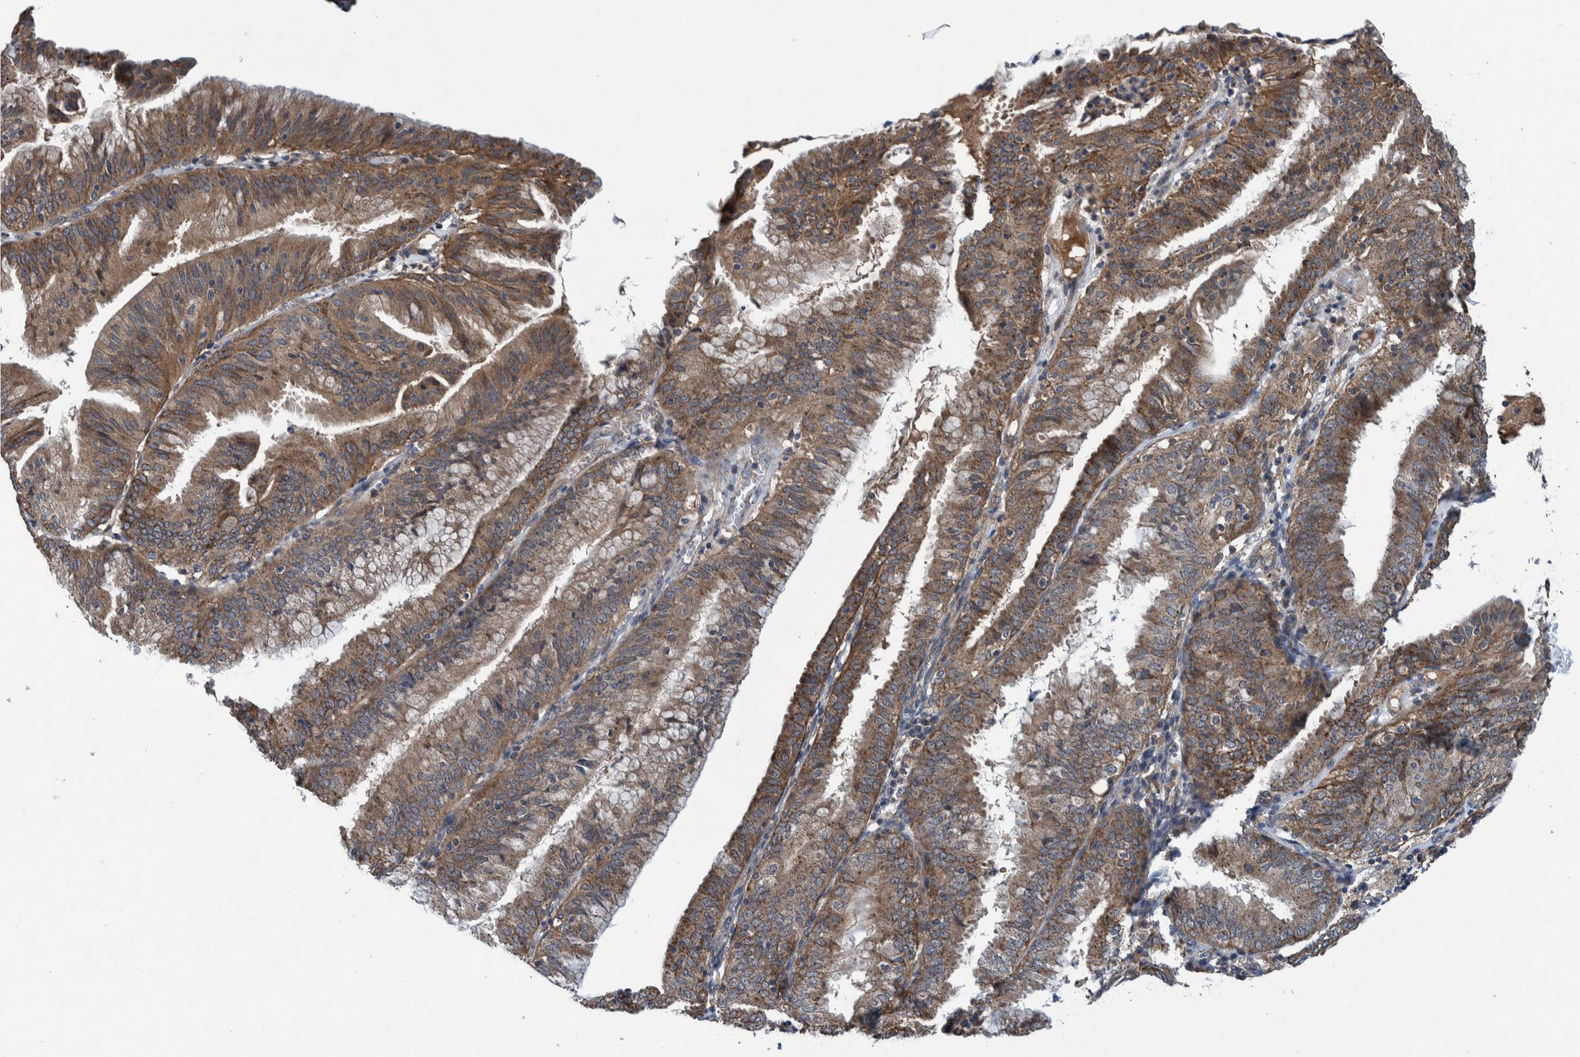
{"staining": {"intensity": "weak", "quantity": "<25%", "location": "cytoplasmic/membranous"}, "tissue": "endometrium", "cell_type": "Cells in endometrial stroma", "image_type": "normal", "snomed": [{"axis": "morphology", "description": "Normal tissue, NOS"}, {"axis": "morphology", "description": "Adenocarcinoma, NOS"}, {"axis": "topography", "description": "Endometrium"}], "caption": "DAB (3,3'-diaminobenzidine) immunohistochemical staining of normal human endometrium reveals no significant positivity in cells in endometrial stroma. (Immunohistochemistry (ihc), brightfield microscopy, high magnification).", "gene": "ITIH3", "patient": {"sex": "female", "age": 57}}